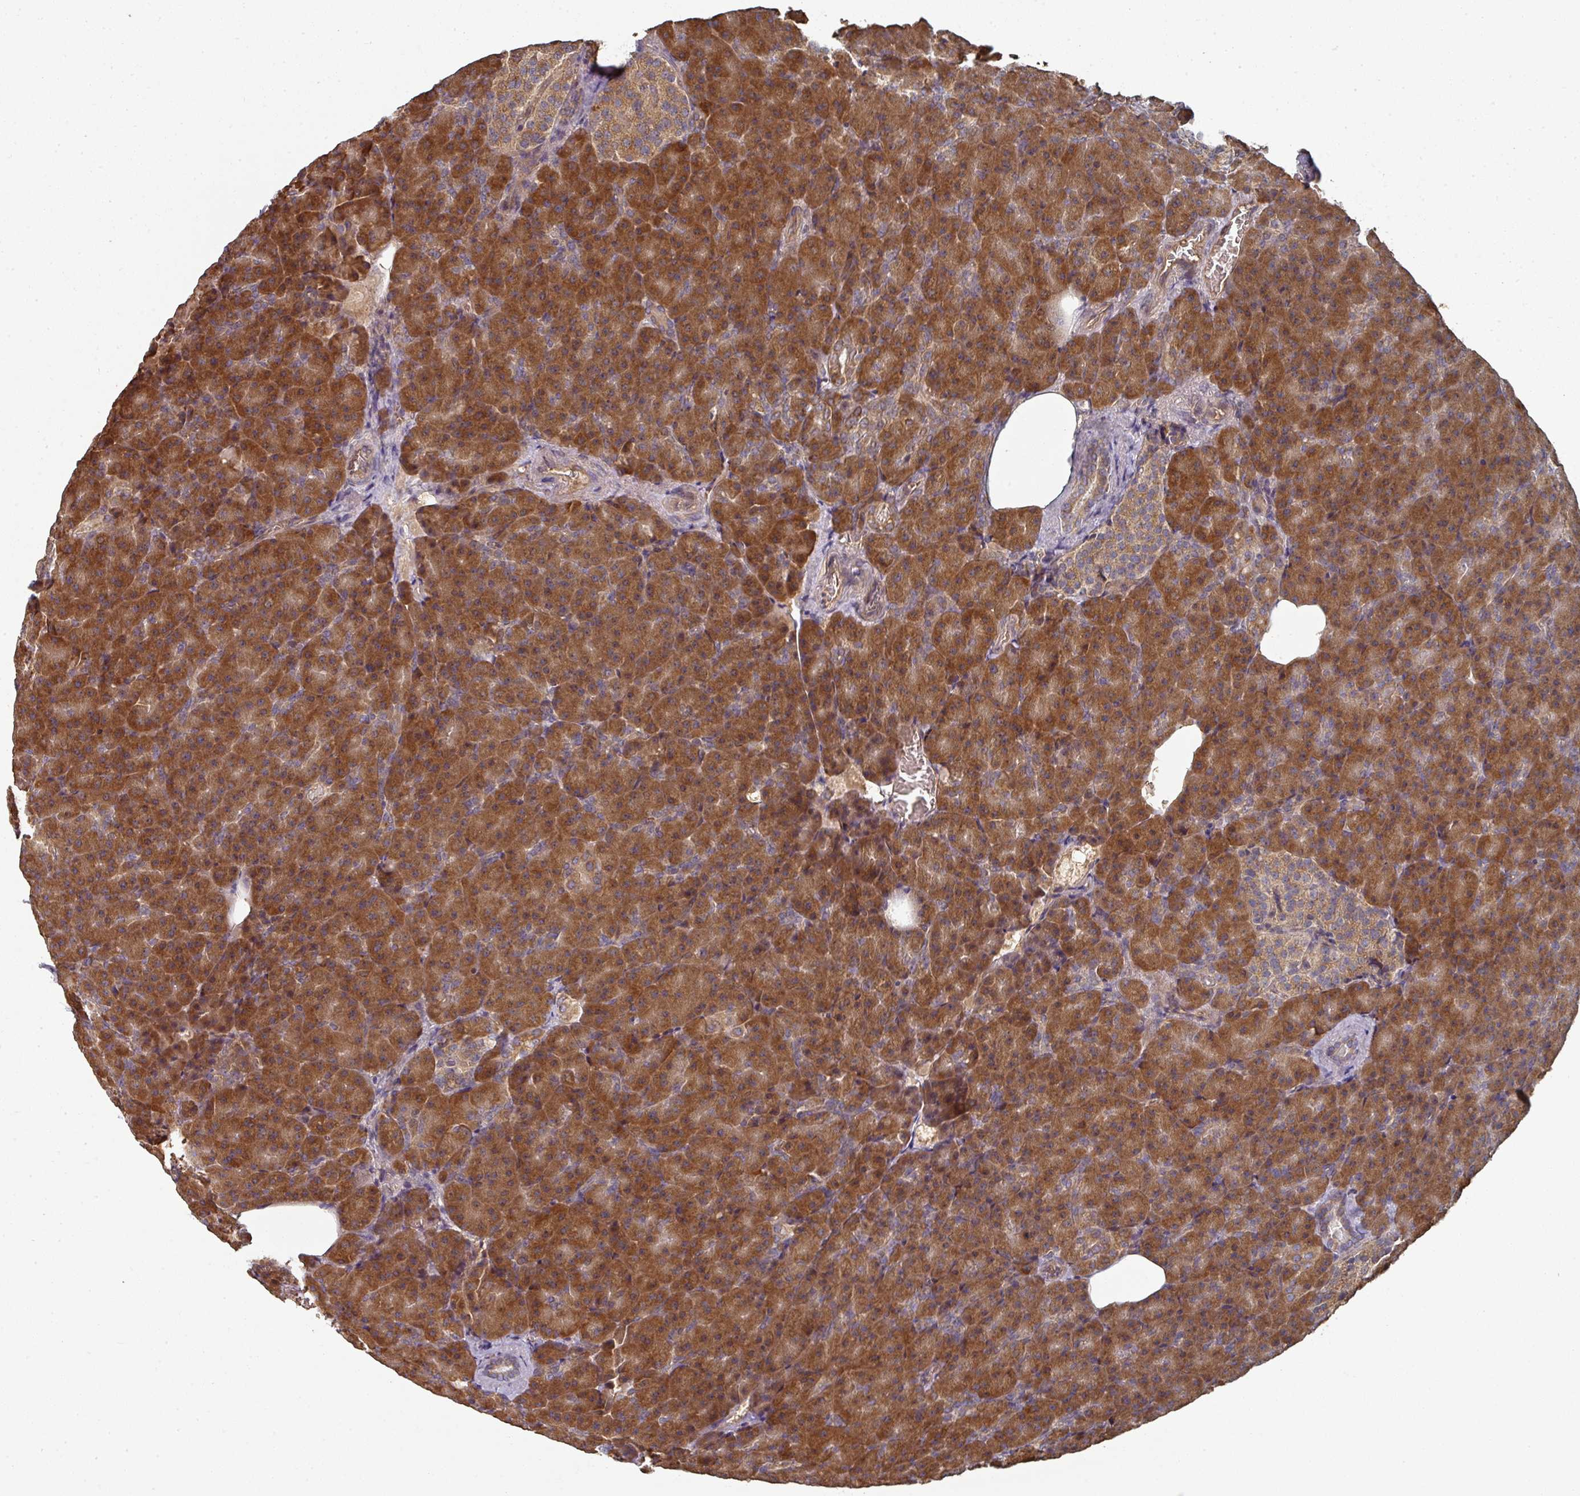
{"staining": {"intensity": "strong", "quantity": ">75%", "location": "cytoplasmic/membranous"}, "tissue": "pancreas", "cell_type": "Exocrine glandular cells", "image_type": "normal", "snomed": [{"axis": "morphology", "description": "Normal tissue, NOS"}, {"axis": "topography", "description": "Pancreas"}], "caption": "Protein expression analysis of unremarkable pancreas reveals strong cytoplasmic/membranous positivity in approximately >75% of exocrine glandular cells.", "gene": "EDEM2", "patient": {"sex": "female", "age": 74}}